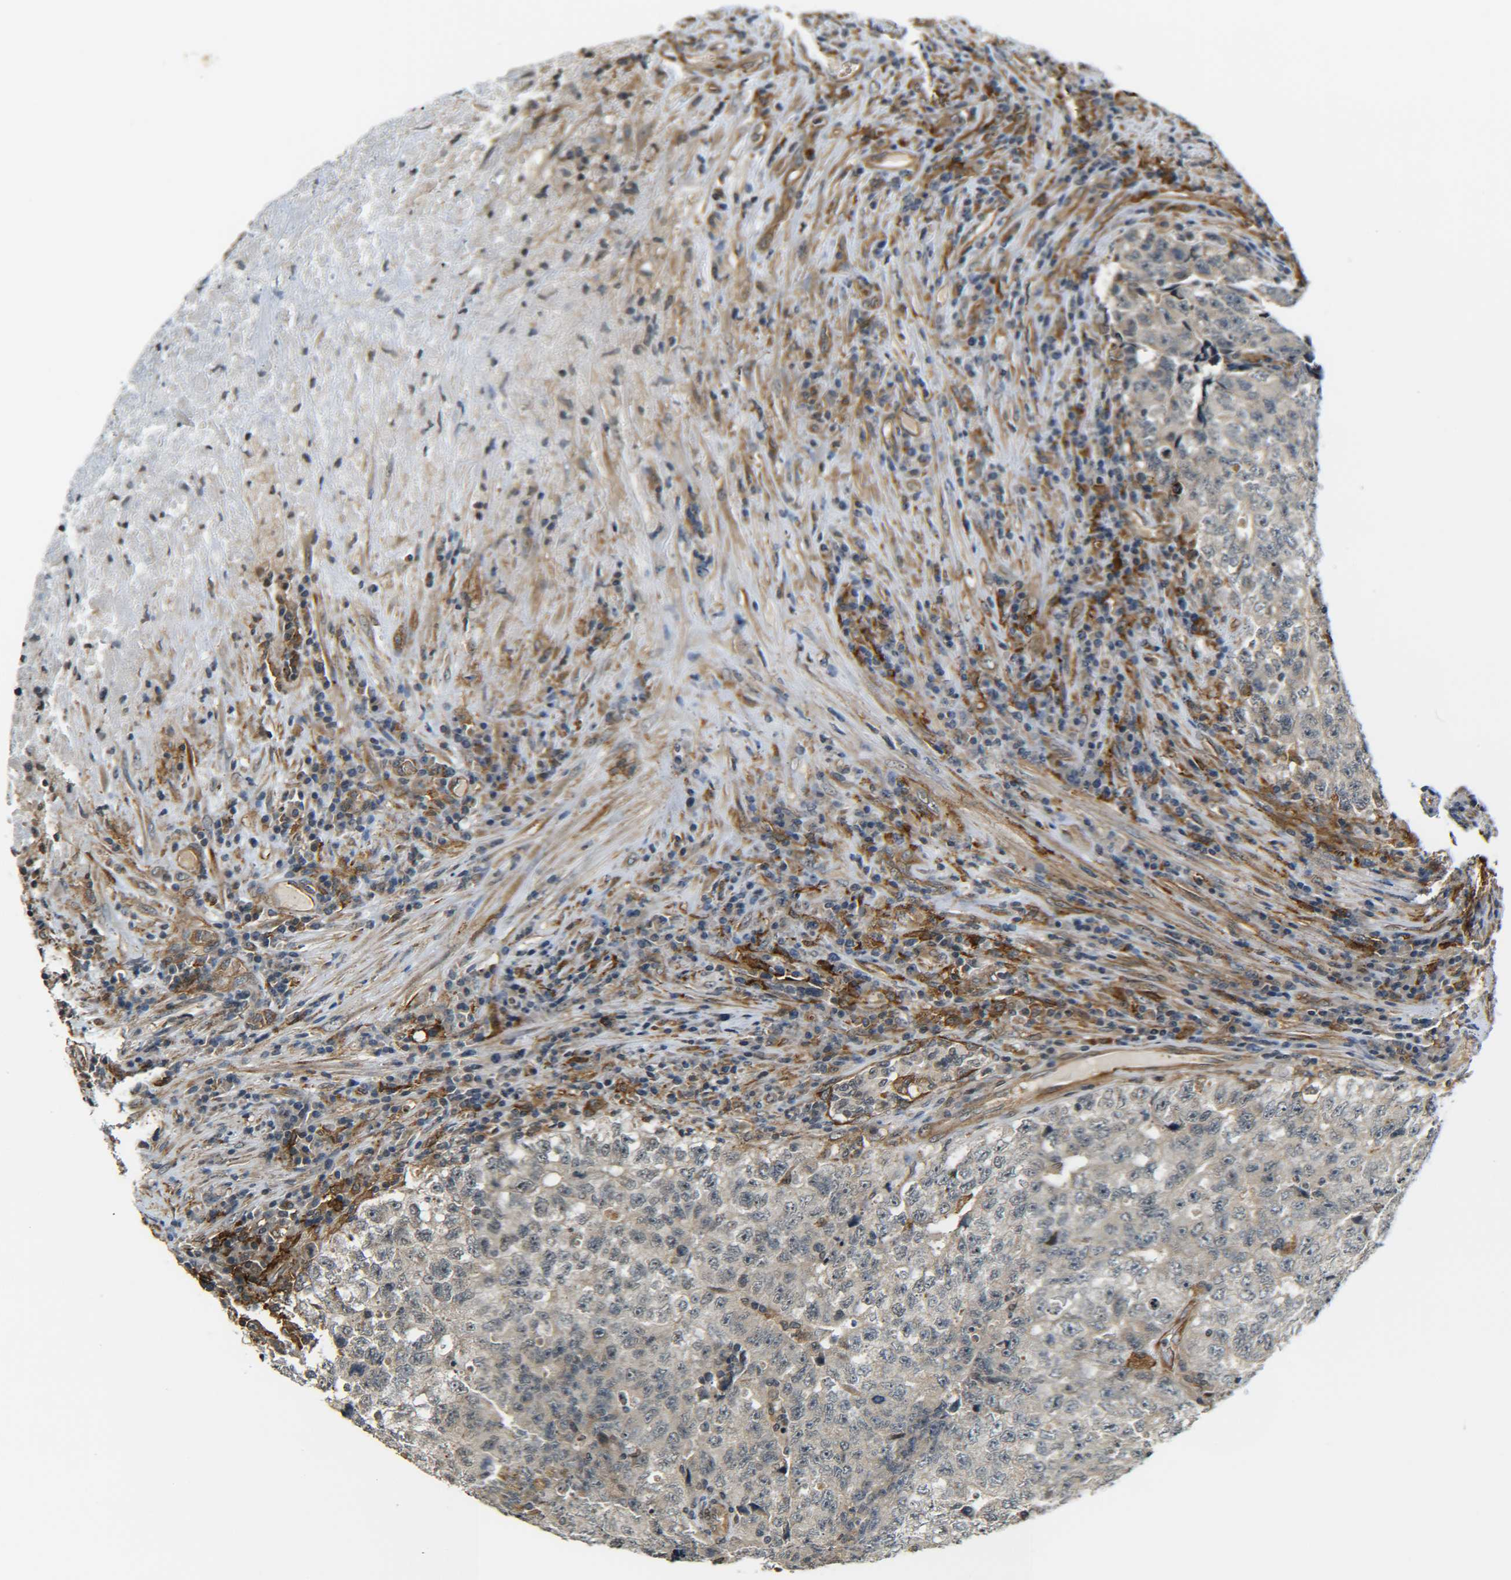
{"staining": {"intensity": "weak", "quantity": ">75%", "location": "cytoplasmic/membranous"}, "tissue": "testis cancer", "cell_type": "Tumor cells", "image_type": "cancer", "snomed": [{"axis": "morphology", "description": "Necrosis, NOS"}, {"axis": "morphology", "description": "Carcinoma, Embryonal, NOS"}, {"axis": "topography", "description": "Testis"}], "caption": "The immunohistochemical stain shows weak cytoplasmic/membranous positivity in tumor cells of testis cancer tissue.", "gene": "DAB2", "patient": {"sex": "male", "age": 19}}